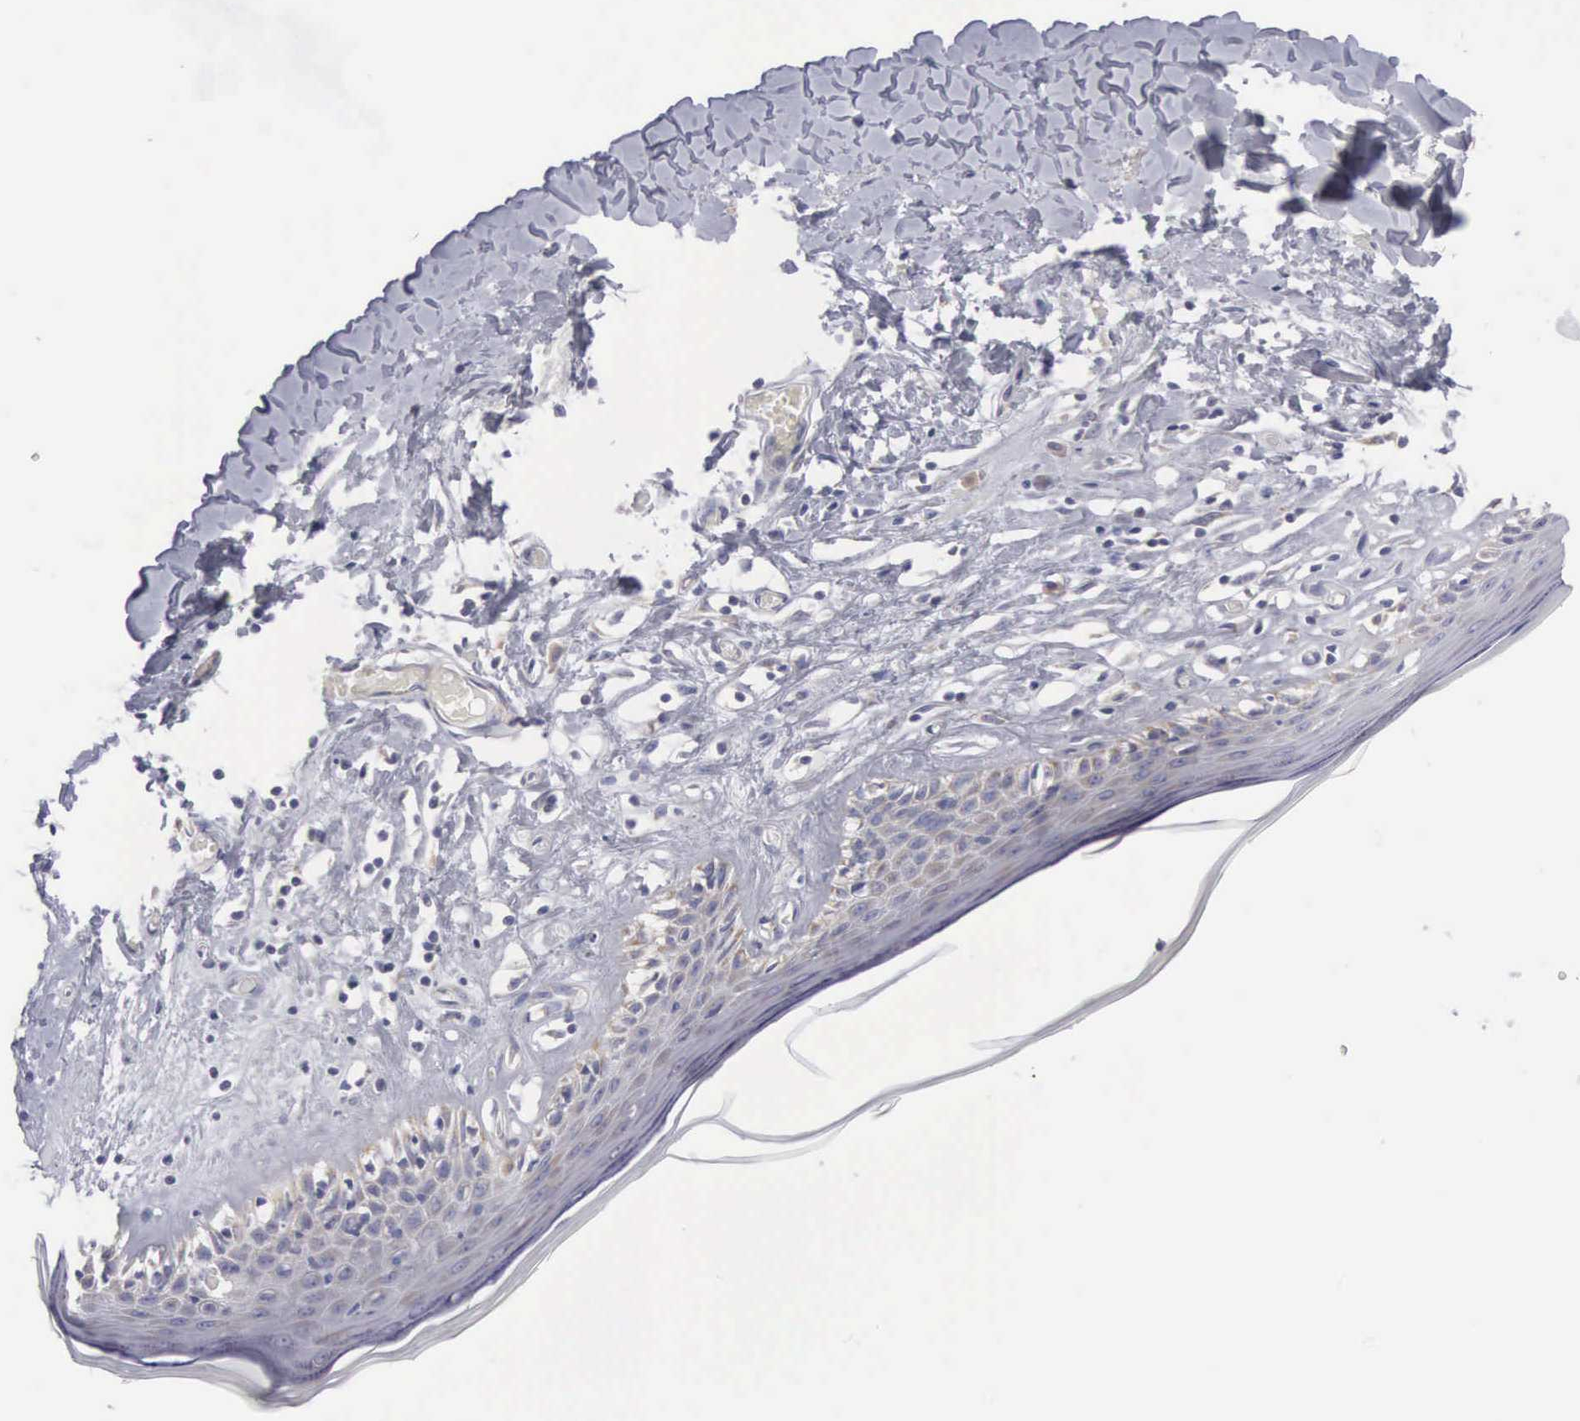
{"staining": {"intensity": "moderate", "quantity": "25%-75%", "location": "cytoplasmic/membranous"}, "tissue": "skin", "cell_type": "Epidermal cells", "image_type": "normal", "snomed": [{"axis": "morphology", "description": "Normal tissue, NOS"}, {"axis": "topography", "description": "Vascular tissue"}, {"axis": "topography", "description": "Vulva"}, {"axis": "topography", "description": "Peripheral nerve tissue"}], "caption": "The immunohistochemical stain highlights moderate cytoplasmic/membranous expression in epidermal cells of benign skin. (DAB IHC, brown staining for protein, blue staining for nuclei).", "gene": "APOOL", "patient": {"sex": "female", "age": 86}}